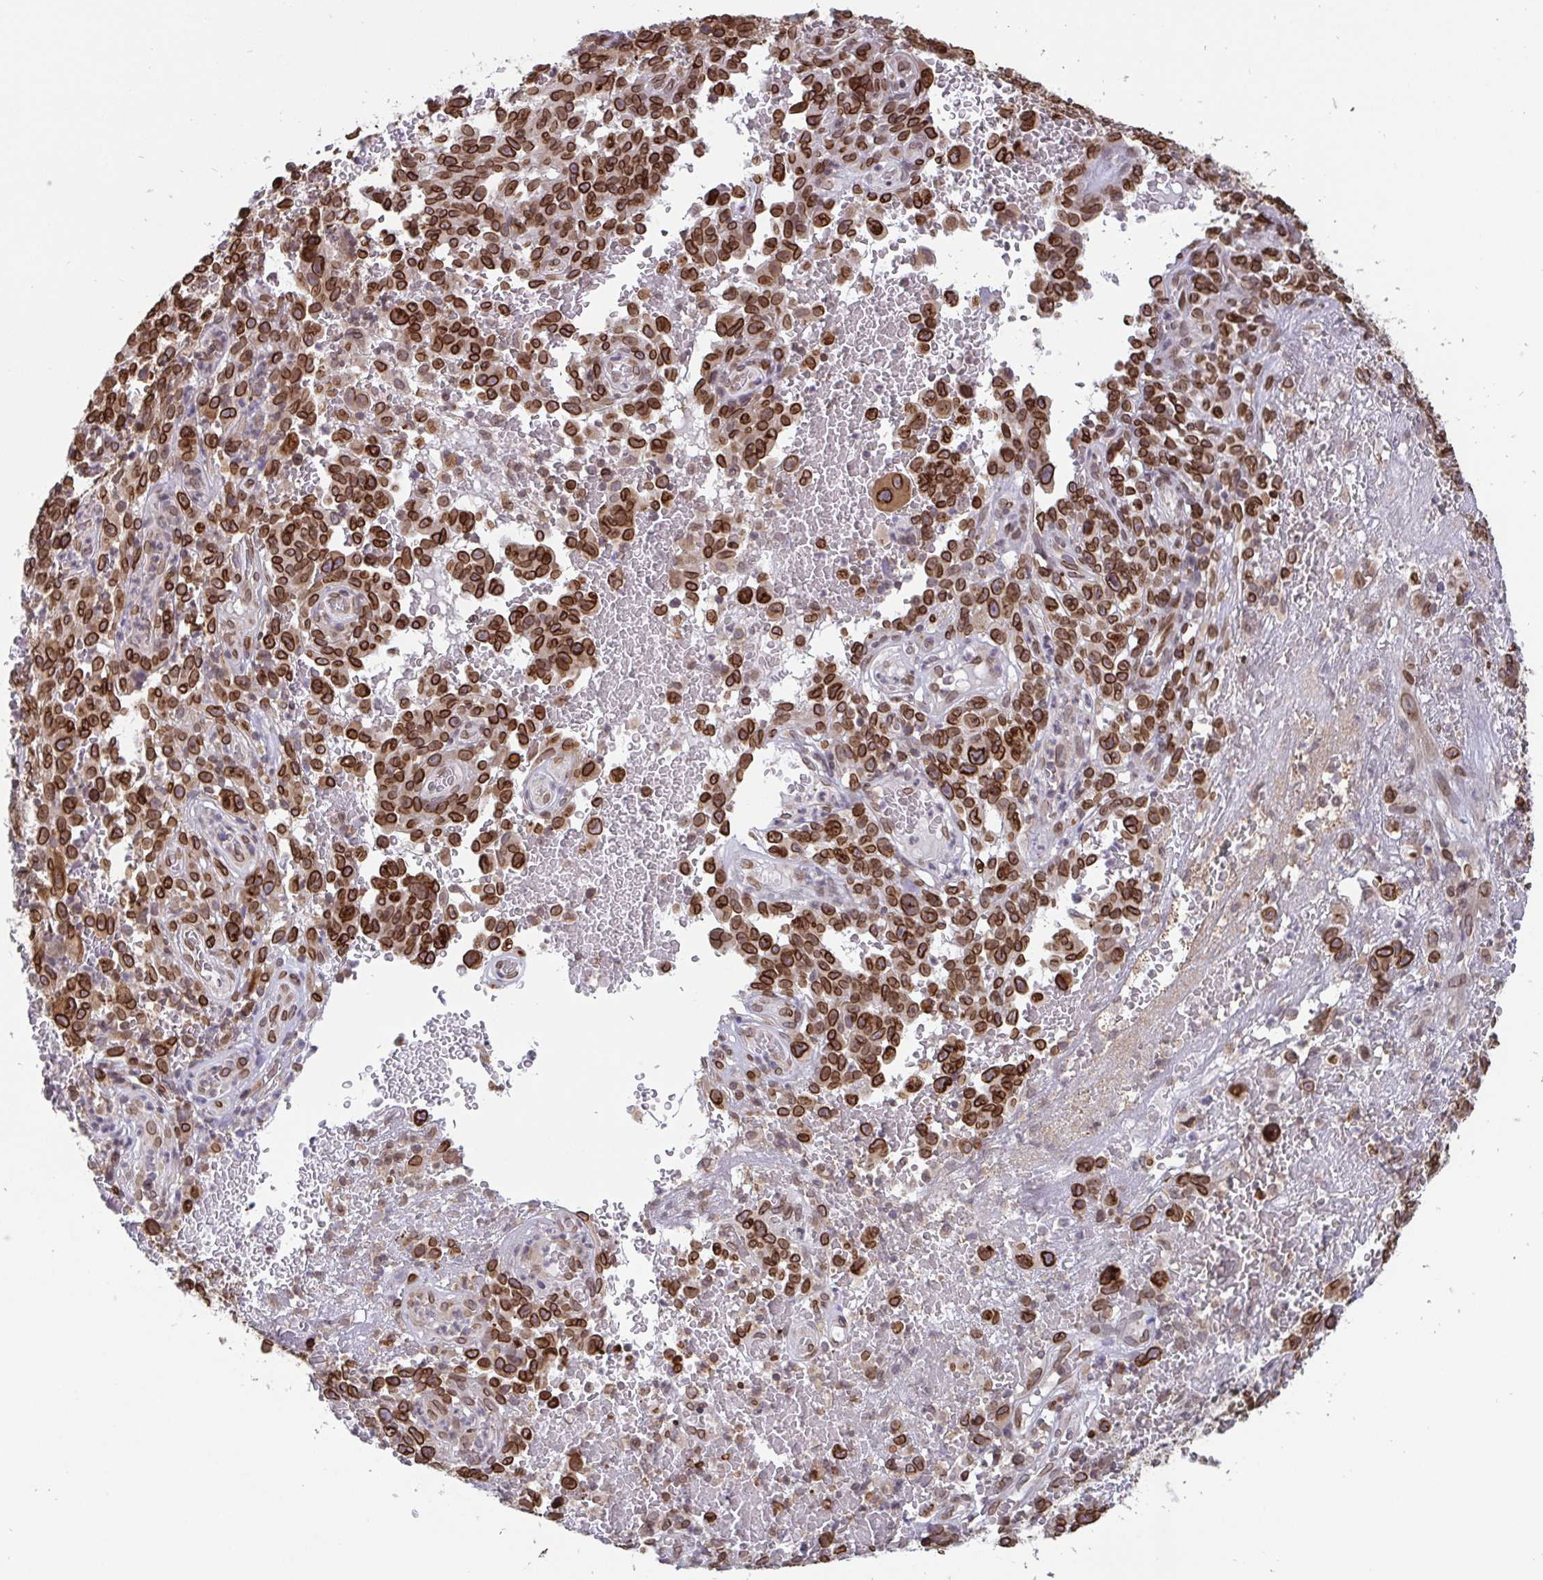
{"staining": {"intensity": "strong", "quantity": ">75%", "location": "cytoplasmic/membranous,nuclear"}, "tissue": "melanoma", "cell_type": "Tumor cells", "image_type": "cancer", "snomed": [{"axis": "morphology", "description": "Malignant melanoma, NOS"}, {"axis": "topography", "description": "Skin"}], "caption": "Malignant melanoma stained with immunohistochemistry exhibits strong cytoplasmic/membranous and nuclear expression in approximately >75% of tumor cells. (DAB = brown stain, brightfield microscopy at high magnification).", "gene": "EMD", "patient": {"sex": "female", "age": 82}}